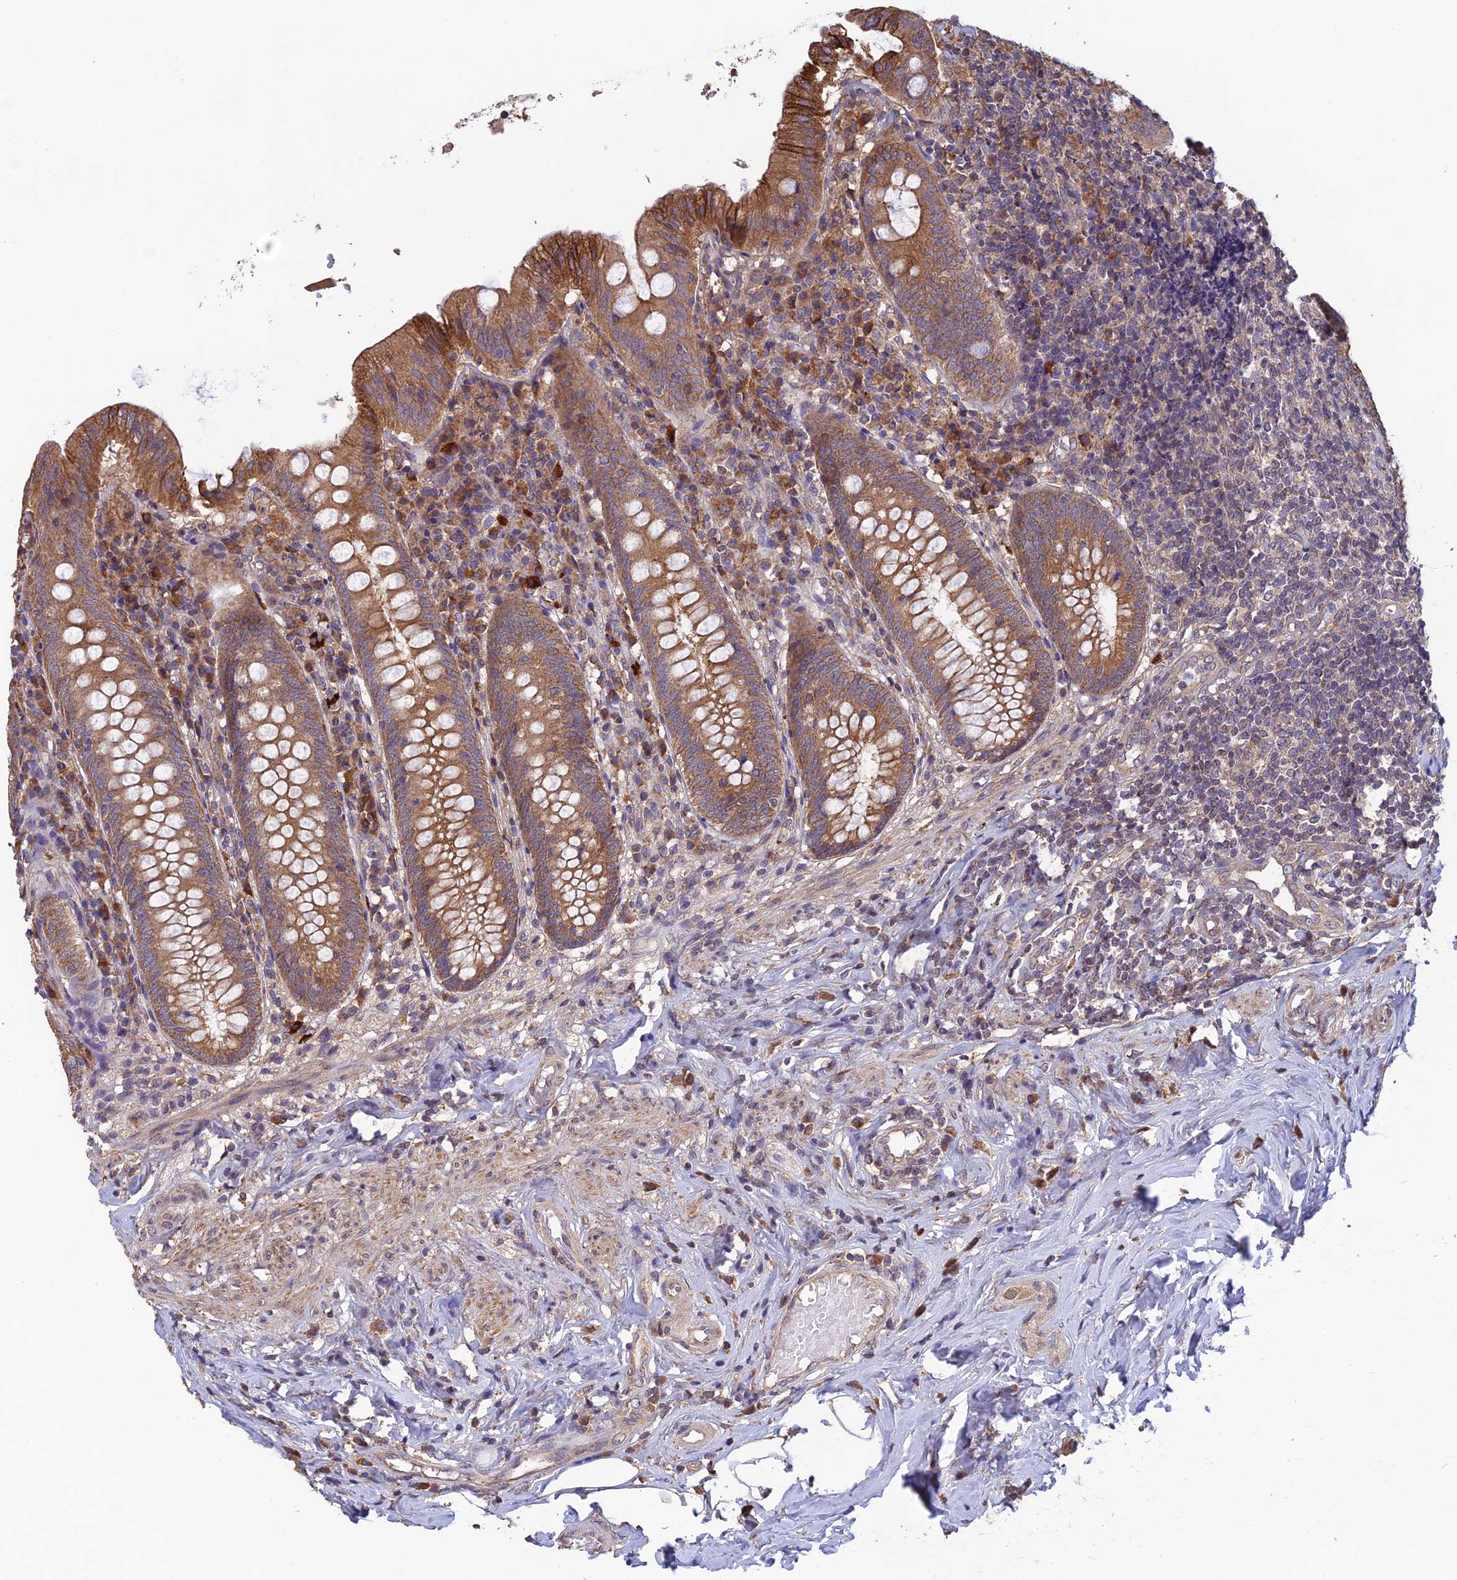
{"staining": {"intensity": "moderate", "quantity": ">75%", "location": "cytoplasmic/membranous"}, "tissue": "appendix", "cell_type": "Glandular cells", "image_type": "normal", "snomed": [{"axis": "morphology", "description": "Normal tissue, NOS"}, {"axis": "topography", "description": "Appendix"}], "caption": "Immunohistochemical staining of benign appendix displays medium levels of moderate cytoplasmic/membranous positivity in approximately >75% of glandular cells.", "gene": "MRNIP", "patient": {"sex": "female", "age": 54}}